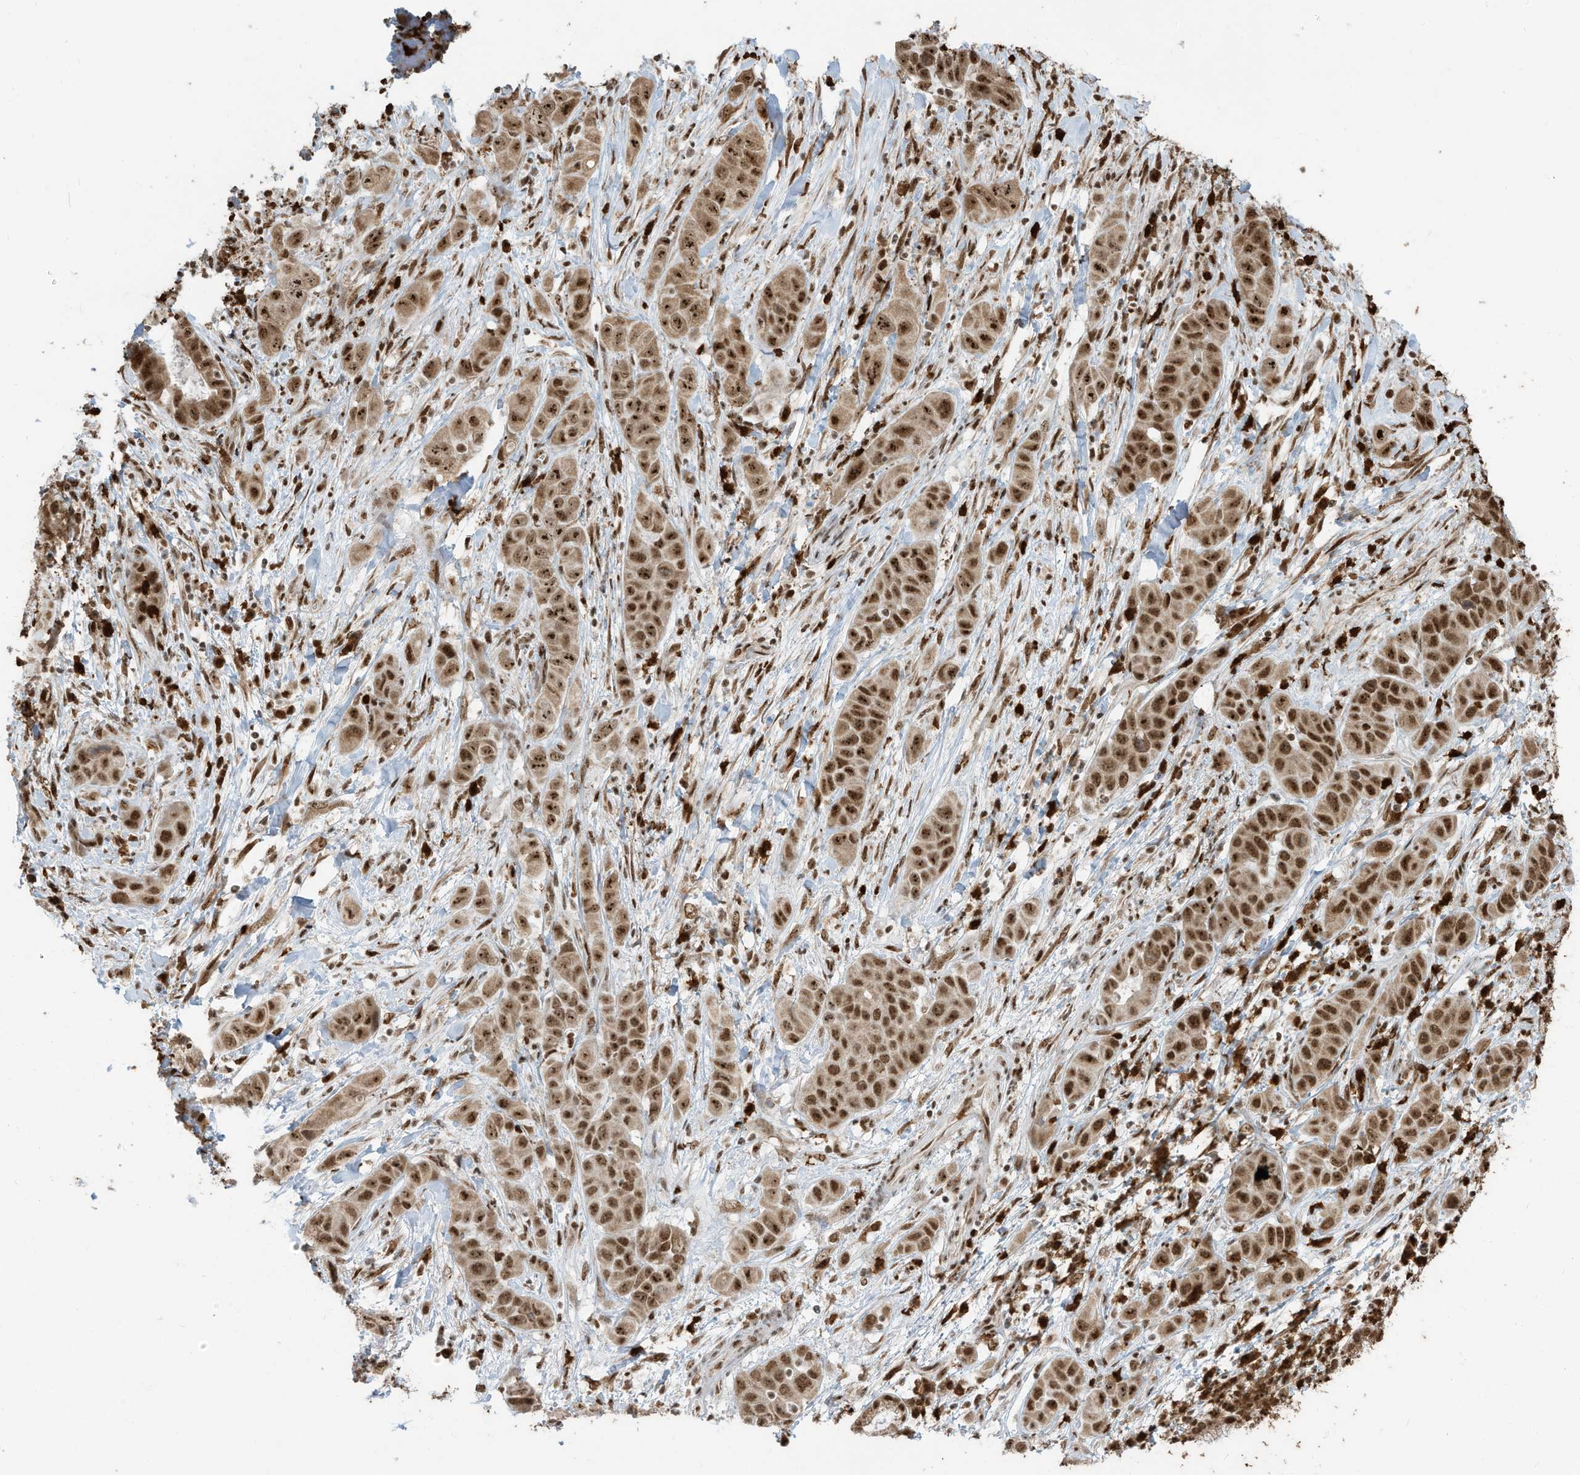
{"staining": {"intensity": "strong", "quantity": ">75%", "location": "nuclear"}, "tissue": "liver cancer", "cell_type": "Tumor cells", "image_type": "cancer", "snomed": [{"axis": "morphology", "description": "Cholangiocarcinoma"}, {"axis": "topography", "description": "Liver"}], "caption": "Cholangiocarcinoma (liver) stained with a brown dye exhibits strong nuclear positive staining in about >75% of tumor cells.", "gene": "LBH", "patient": {"sex": "female", "age": 52}}